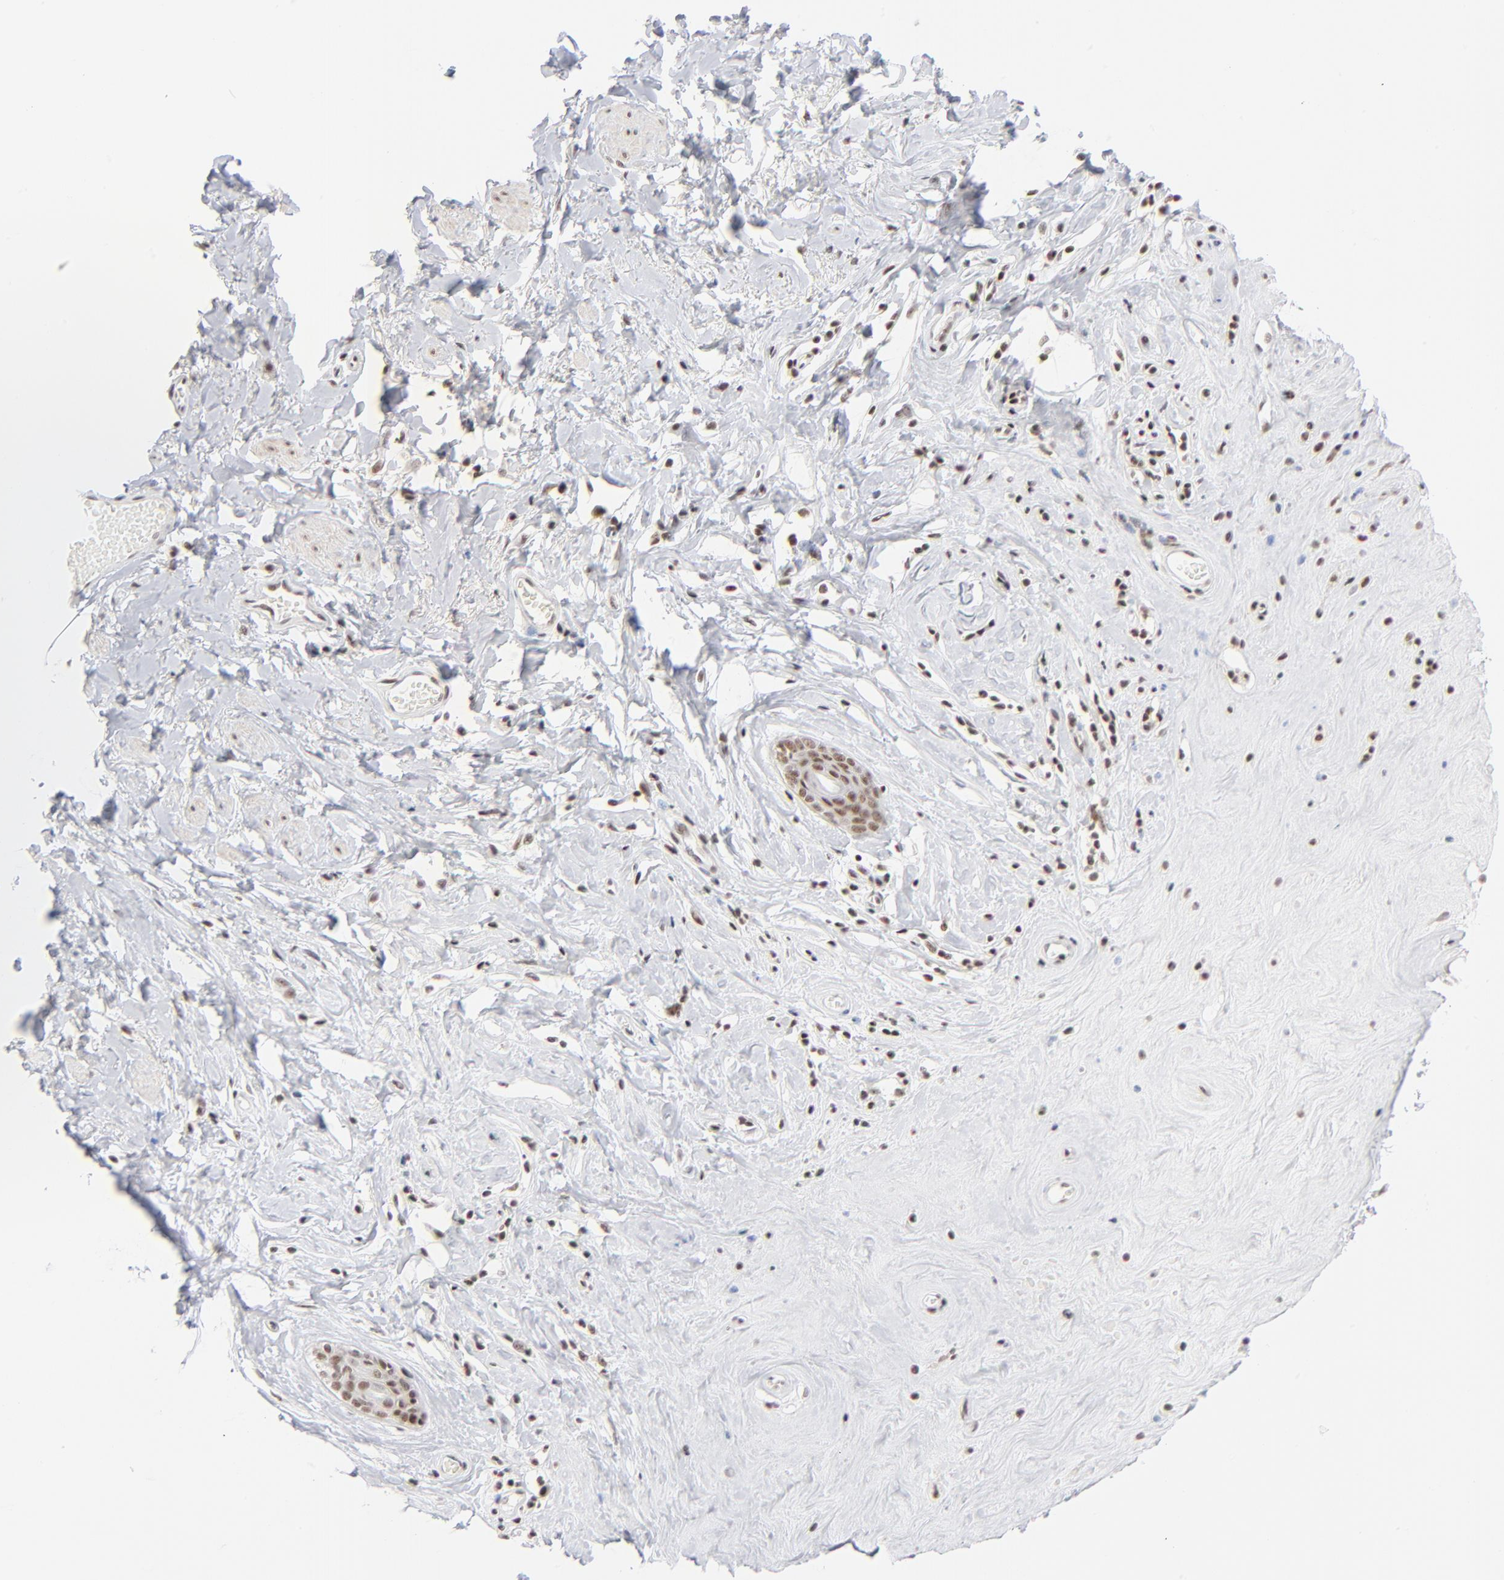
{"staining": {"intensity": "moderate", "quantity": "25%-75%", "location": "nuclear"}, "tissue": "skin", "cell_type": "Epidermal cells", "image_type": "normal", "snomed": [{"axis": "morphology", "description": "Normal tissue, NOS"}, {"axis": "morphology", "description": "Inflammation, NOS"}, {"axis": "topography", "description": "Vulva"}], "caption": "Immunohistochemical staining of unremarkable human skin shows 25%-75% levels of moderate nuclear protein expression in about 25%-75% of epidermal cells.", "gene": "ZNF143", "patient": {"sex": "female", "age": 84}}